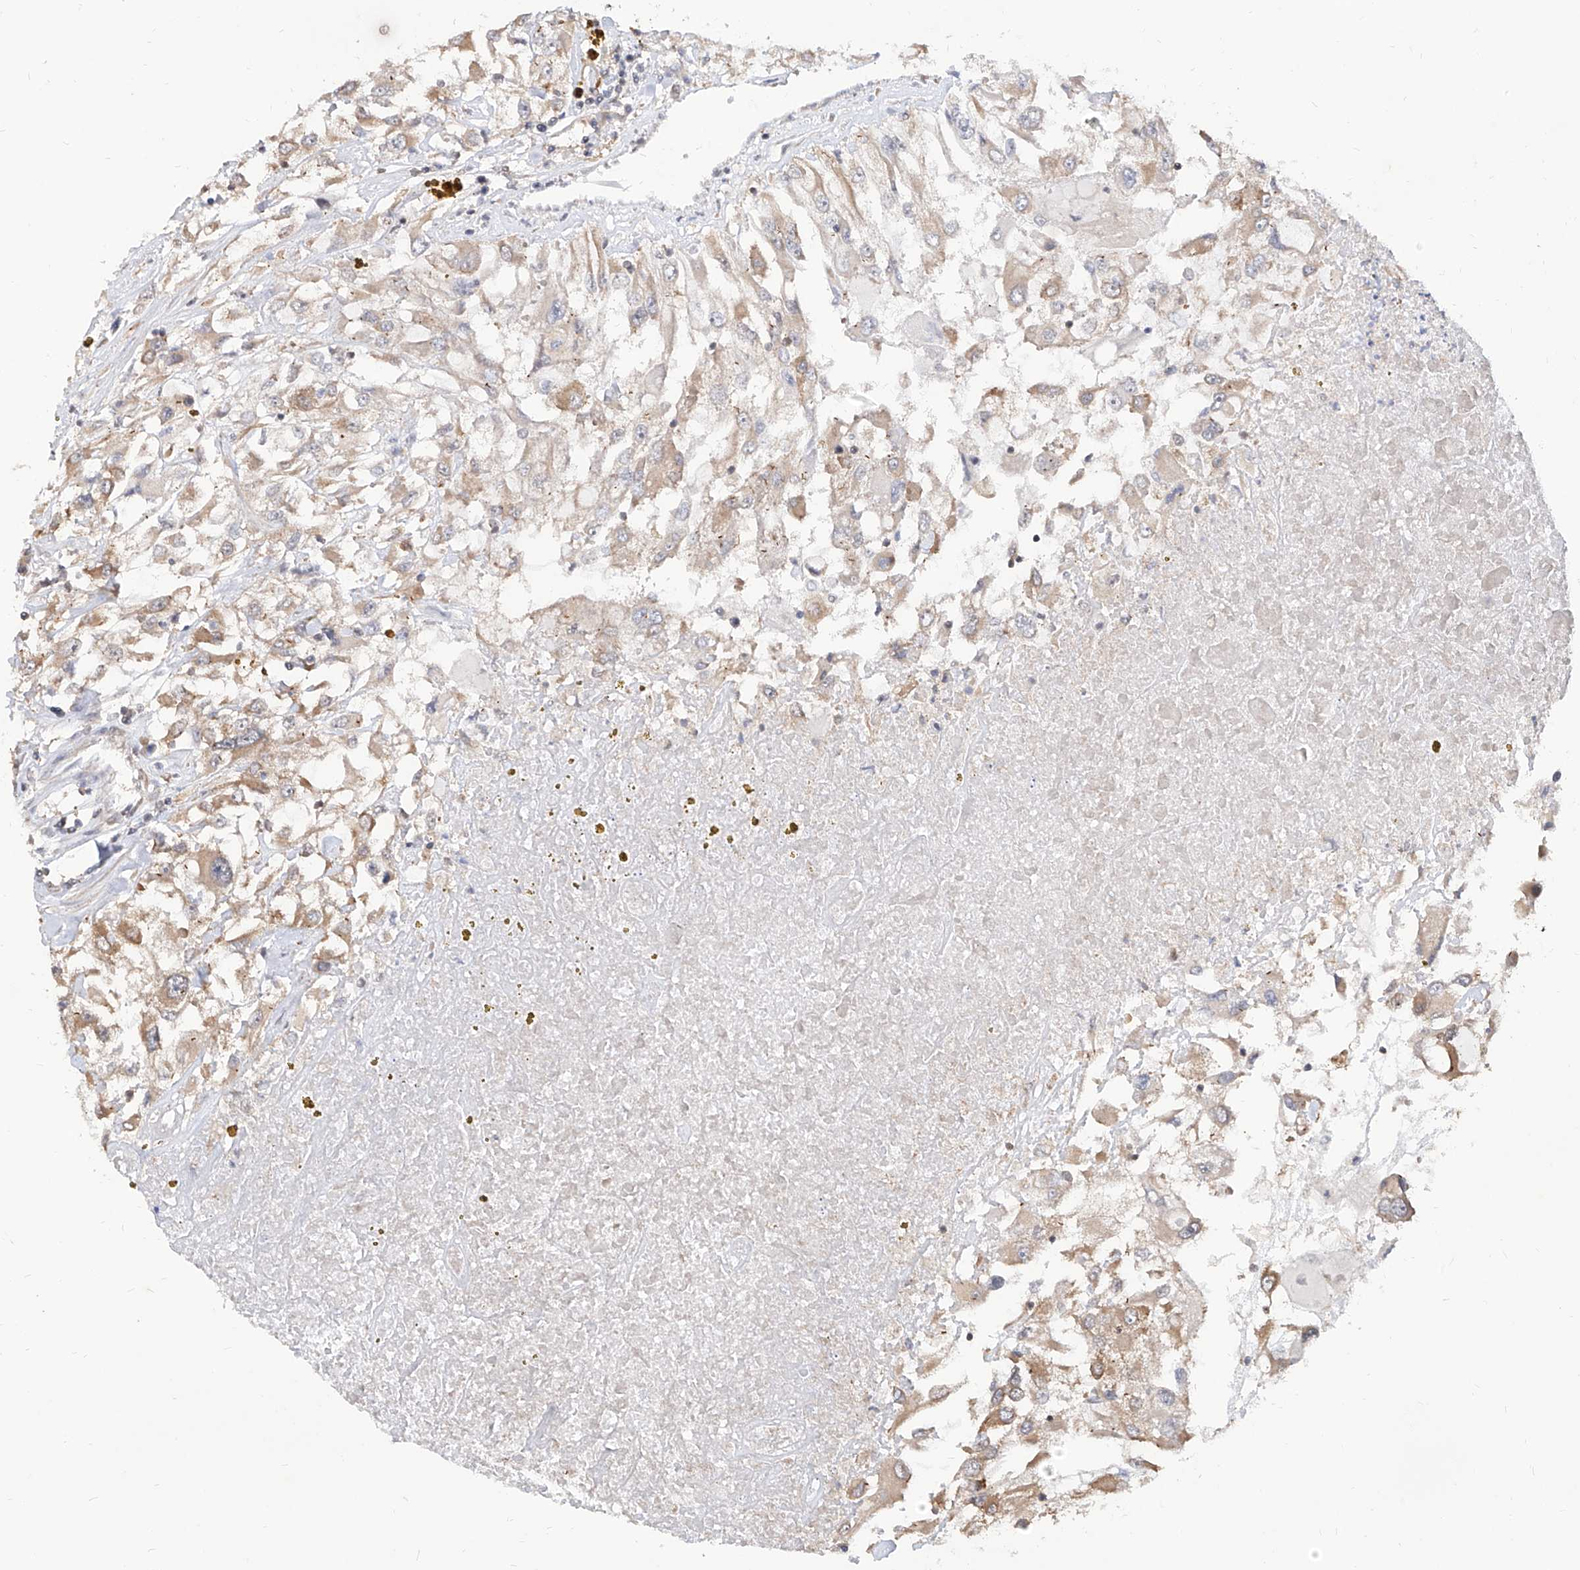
{"staining": {"intensity": "weak", "quantity": "25%-75%", "location": "cytoplasmic/membranous"}, "tissue": "renal cancer", "cell_type": "Tumor cells", "image_type": "cancer", "snomed": [{"axis": "morphology", "description": "Adenocarcinoma, NOS"}, {"axis": "topography", "description": "Kidney"}], "caption": "DAB immunohistochemical staining of renal cancer demonstrates weak cytoplasmic/membranous protein staining in approximately 25%-75% of tumor cells. (DAB IHC, brown staining for protein, blue staining for nuclei).", "gene": "C8orf82", "patient": {"sex": "female", "age": 52}}